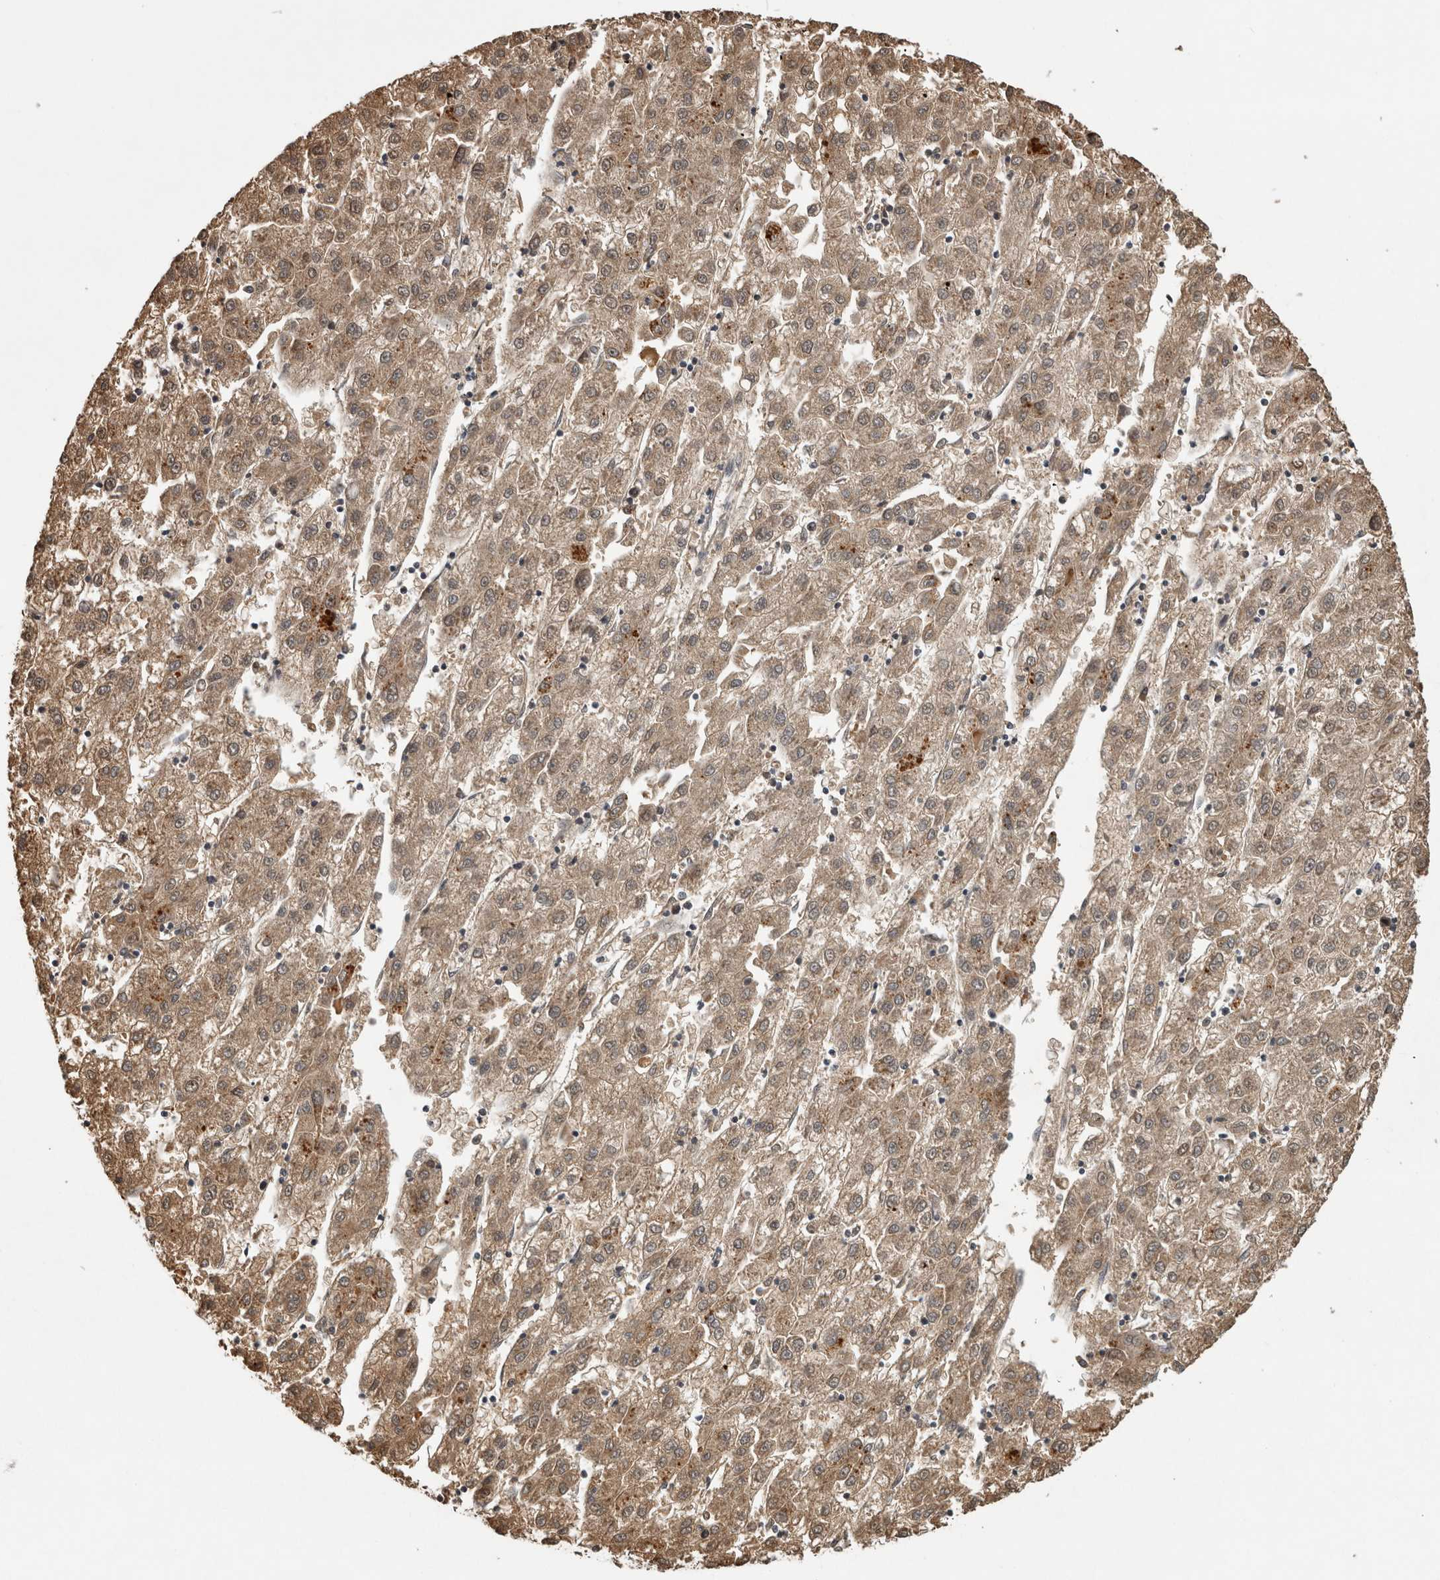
{"staining": {"intensity": "moderate", "quantity": ">75%", "location": "cytoplasmic/membranous"}, "tissue": "liver cancer", "cell_type": "Tumor cells", "image_type": "cancer", "snomed": [{"axis": "morphology", "description": "Carcinoma, Hepatocellular, NOS"}, {"axis": "topography", "description": "Liver"}], "caption": "Hepatocellular carcinoma (liver) stained for a protein (brown) reveals moderate cytoplasmic/membranous positive positivity in approximately >75% of tumor cells.", "gene": "TRMT61B", "patient": {"sex": "male", "age": 72}}